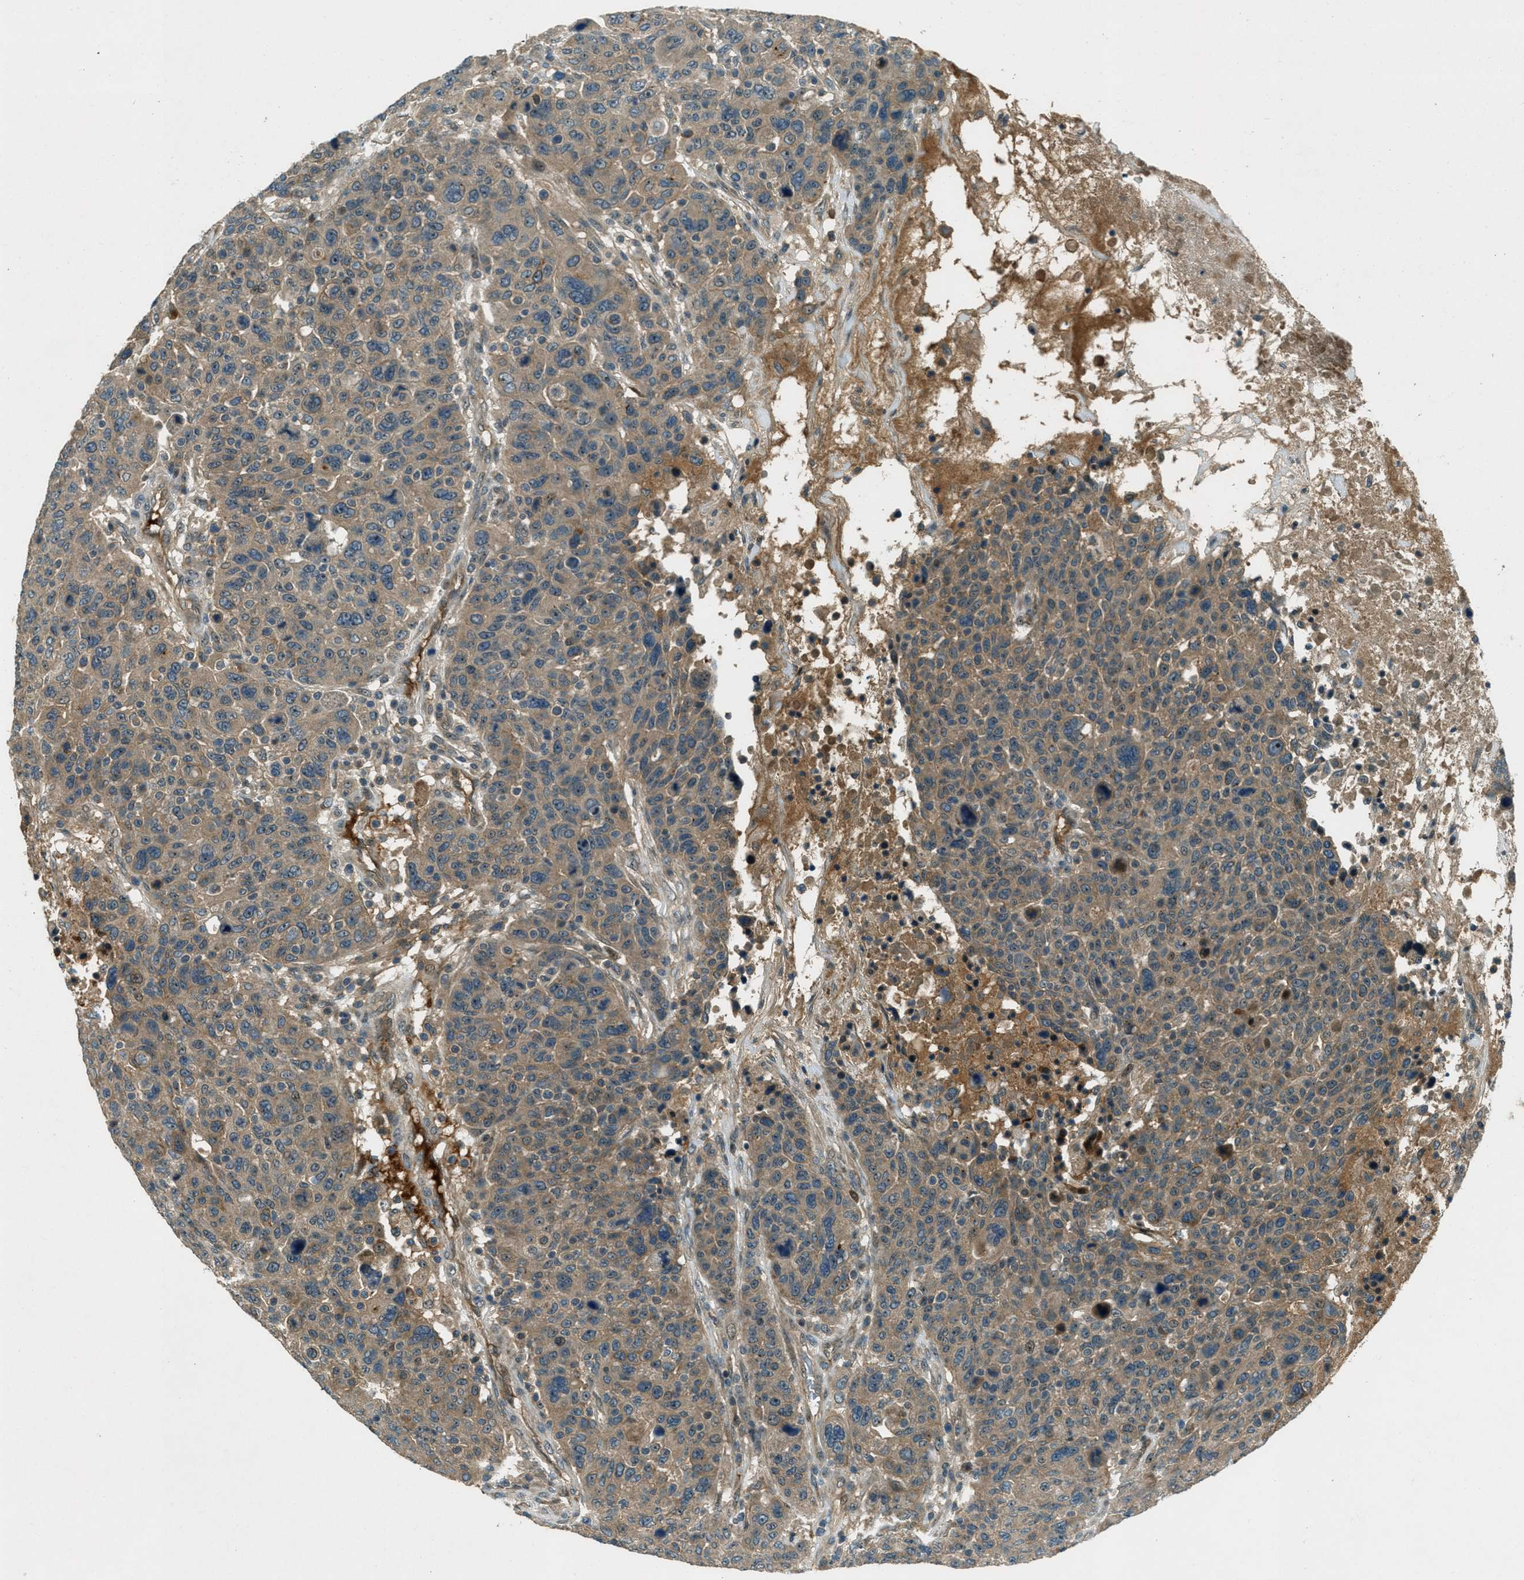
{"staining": {"intensity": "weak", "quantity": ">75%", "location": "cytoplasmic/membranous"}, "tissue": "breast cancer", "cell_type": "Tumor cells", "image_type": "cancer", "snomed": [{"axis": "morphology", "description": "Duct carcinoma"}, {"axis": "topography", "description": "Breast"}], "caption": "Breast intraductal carcinoma stained with a brown dye shows weak cytoplasmic/membranous positive expression in about >75% of tumor cells.", "gene": "STK11", "patient": {"sex": "female", "age": 37}}